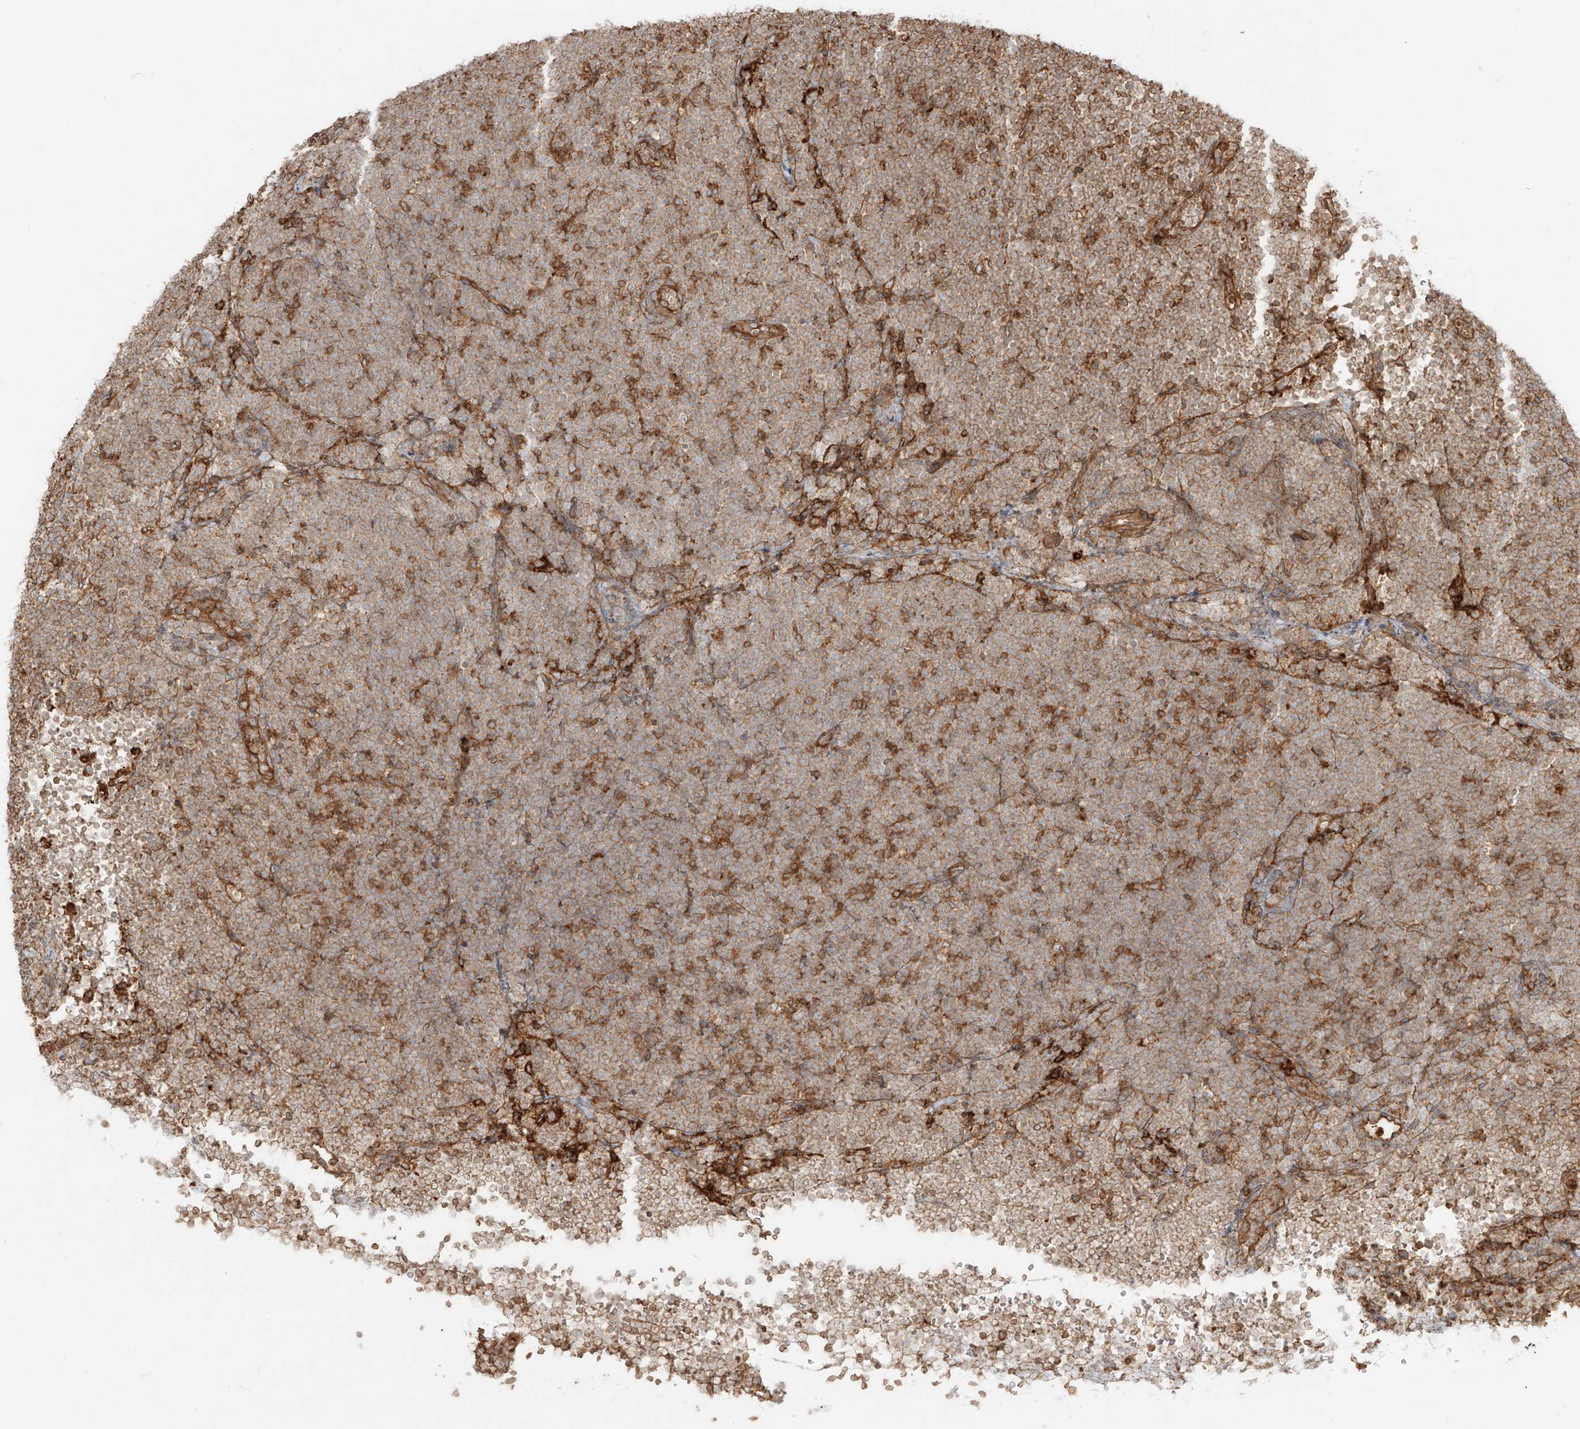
{"staining": {"intensity": "moderate", "quantity": "25%-75%", "location": "cytoplasmic/membranous"}, "tissue": "lymphoma", "cell_type": "Tumor cells", "image_type": "cancer", "snomed": [{"axis": "morphology", "description": "Malignant lymphoma, non-Hodgkin's type, High grade"}, {"axis": "topography", "description": "Lymph node"}], "caption": "IHC of human malignant lymphoma, non-Hodgkin's type (high-grade) reveals medium levels of moderate cytoplasmic/membranous positivity in approximately 25%-75% of tumor cells. The protein of interest is stained brown, and the nuclei are stained in blue (DAB IHC with brightfield microscopy, high magnification).", "gene": "CCDC115", "patient": {"sex": "male", "age": 13}}